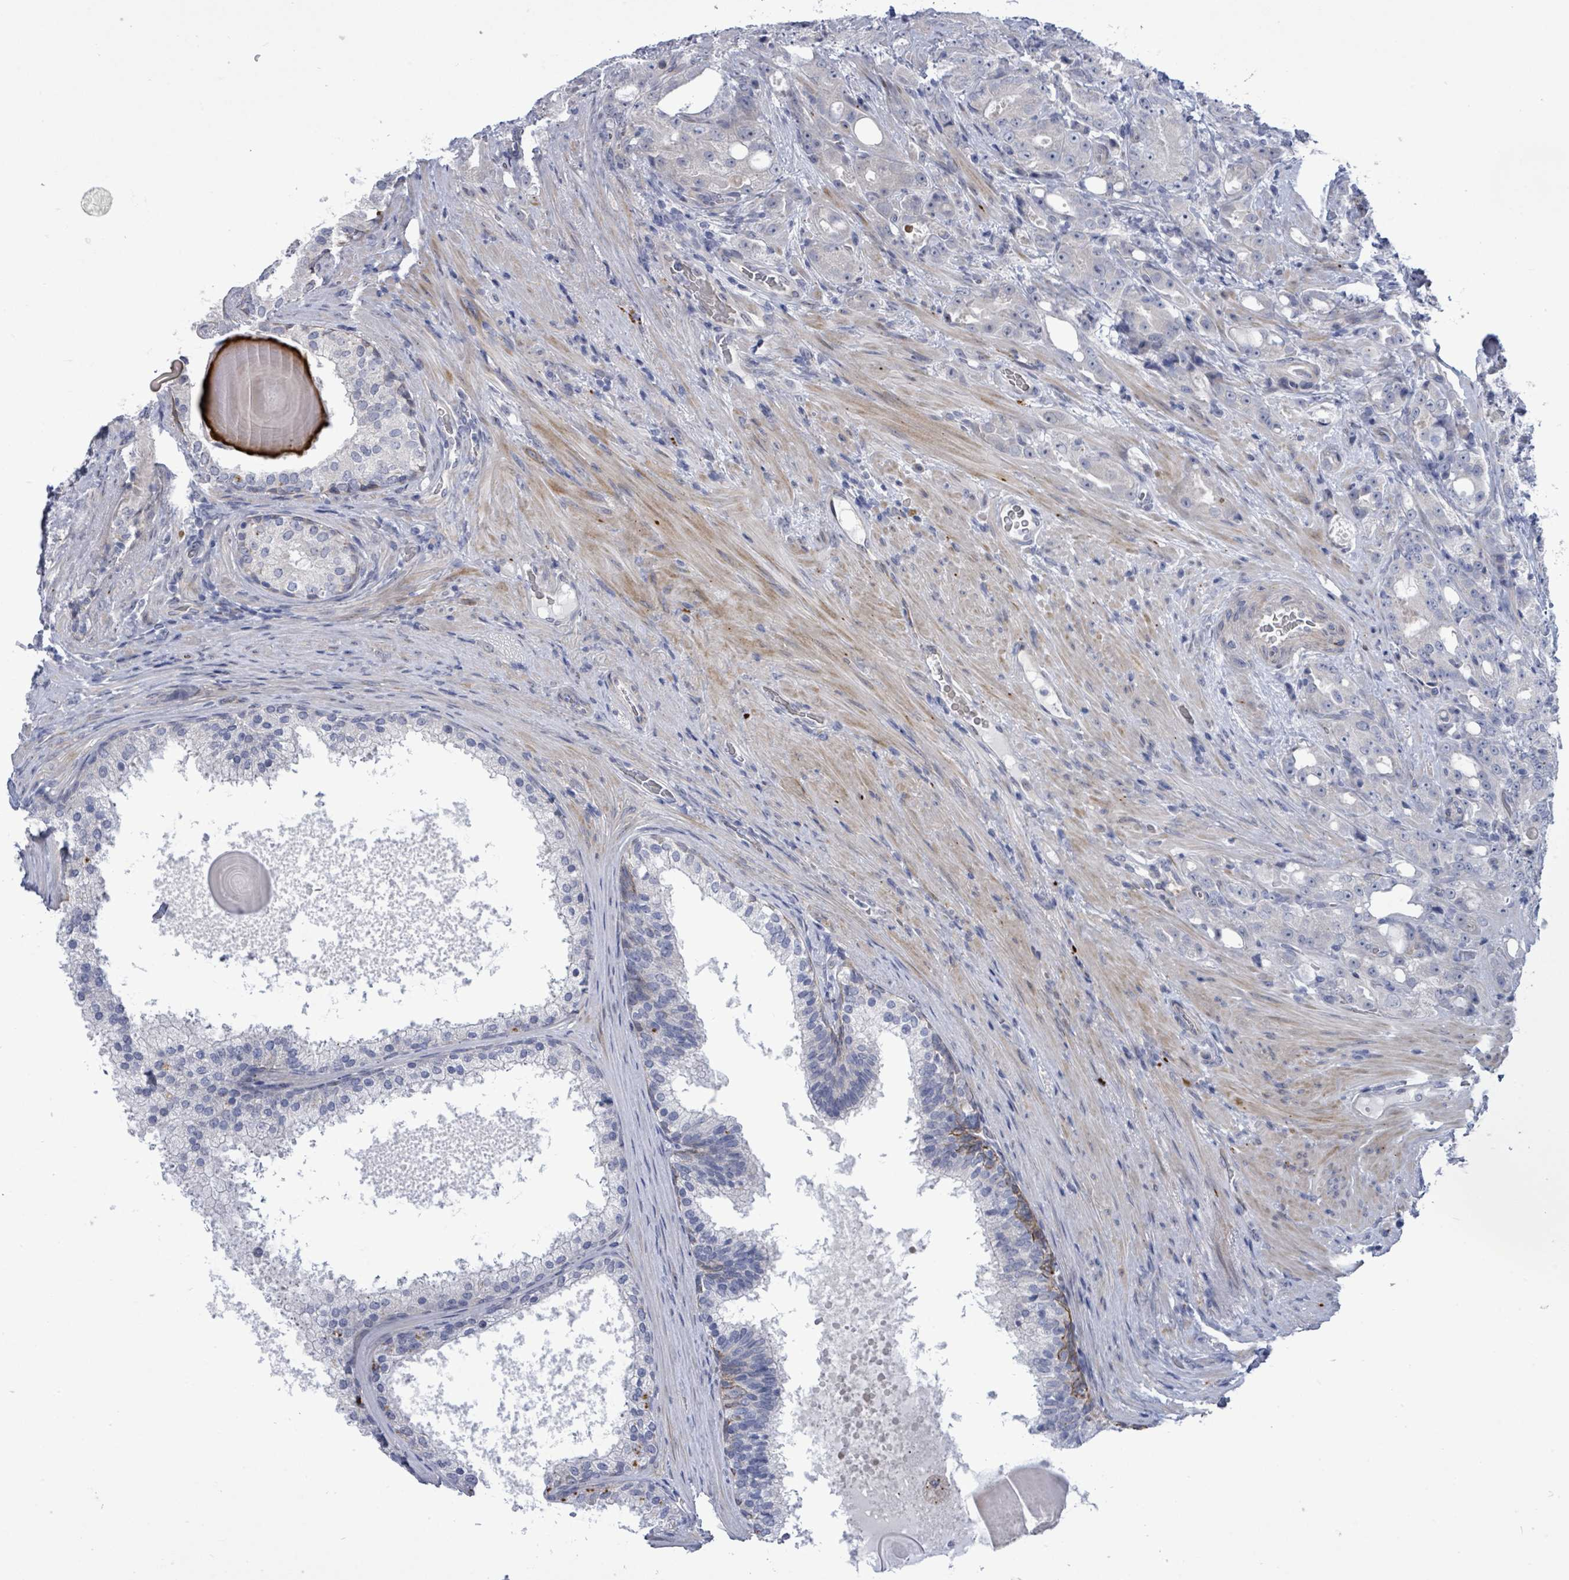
{"staining": {"intensity": "negative", "quantity": "none", "location": "none"}, "tissue": "prostate cancer", "cell_type": "Tumor cells", "image_type": "cancer", "snomed": [{"axis": "morphology", "description": "Adenocarcinoma, High grade"}, {"axis": "topography", "description": "Prostate"}], "caption": "Prostate cancer (adenocarcinoma (high-grade)) stained for a protein using immunohistochemistry demonstrates no positivity tumor cells.", "gene": "CT45A5", "patient": {"sex": "male", "age": 69}}